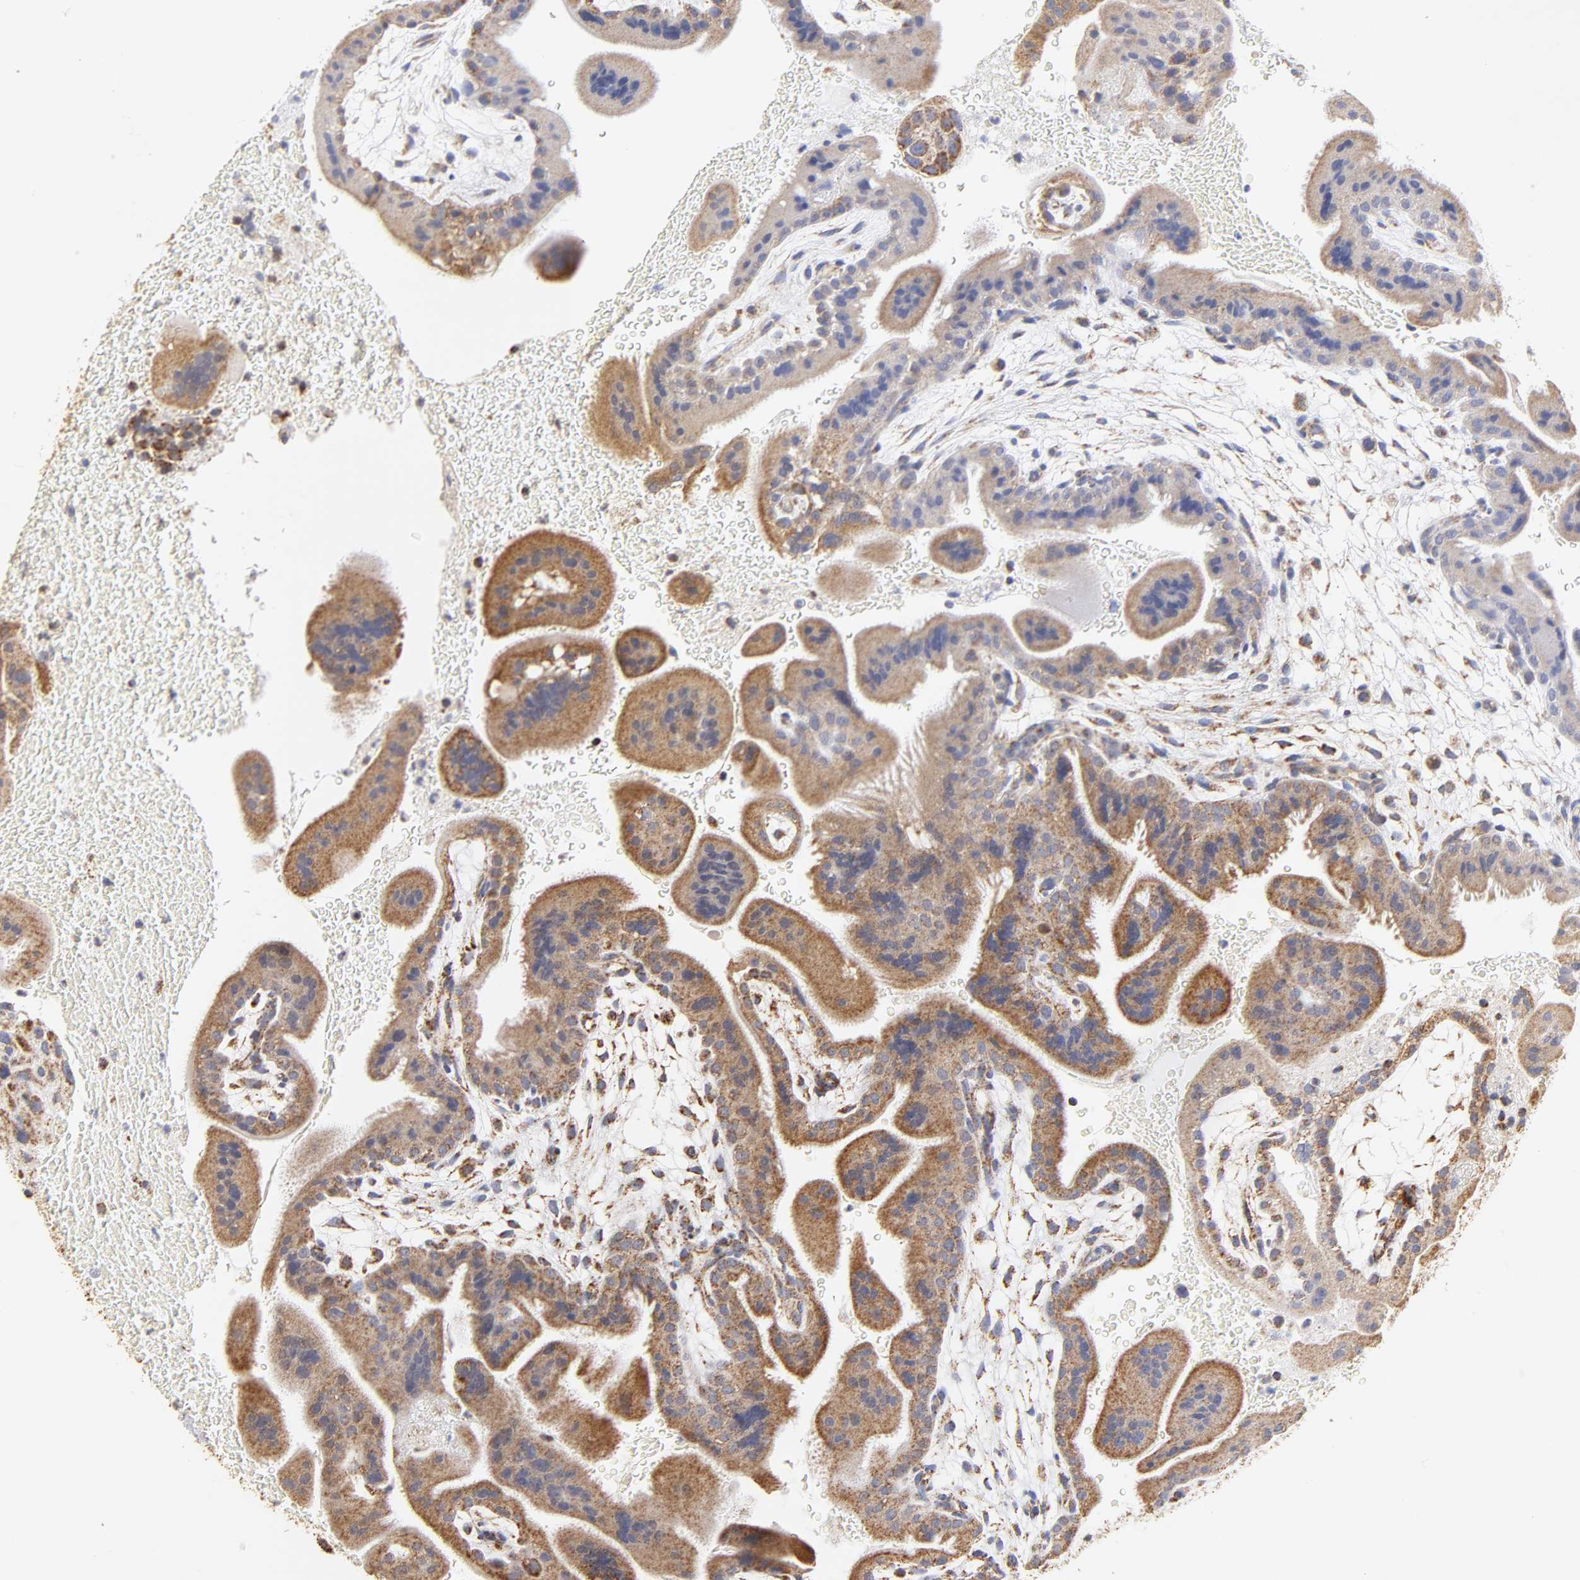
{"staining": {"intensity": "moderate", "quantity": ">75%", "location": "cytoplasmic/membranous"}, "tissue": "placenta", "cell_type": "Trophoblastic cells", "image_type": "normal", "snomed": [{"axis": "morphology", "description": "Normal tissue, NOS"}, {"axis": "topography", "description": "Placenta"}], "caption": "Normal placenta shows moderate cytoplasmic/membranous staining in about >75% of trophoblastic cells.", "gene": "SSBP1", "patient": {"sex": "female", "age": 19}}